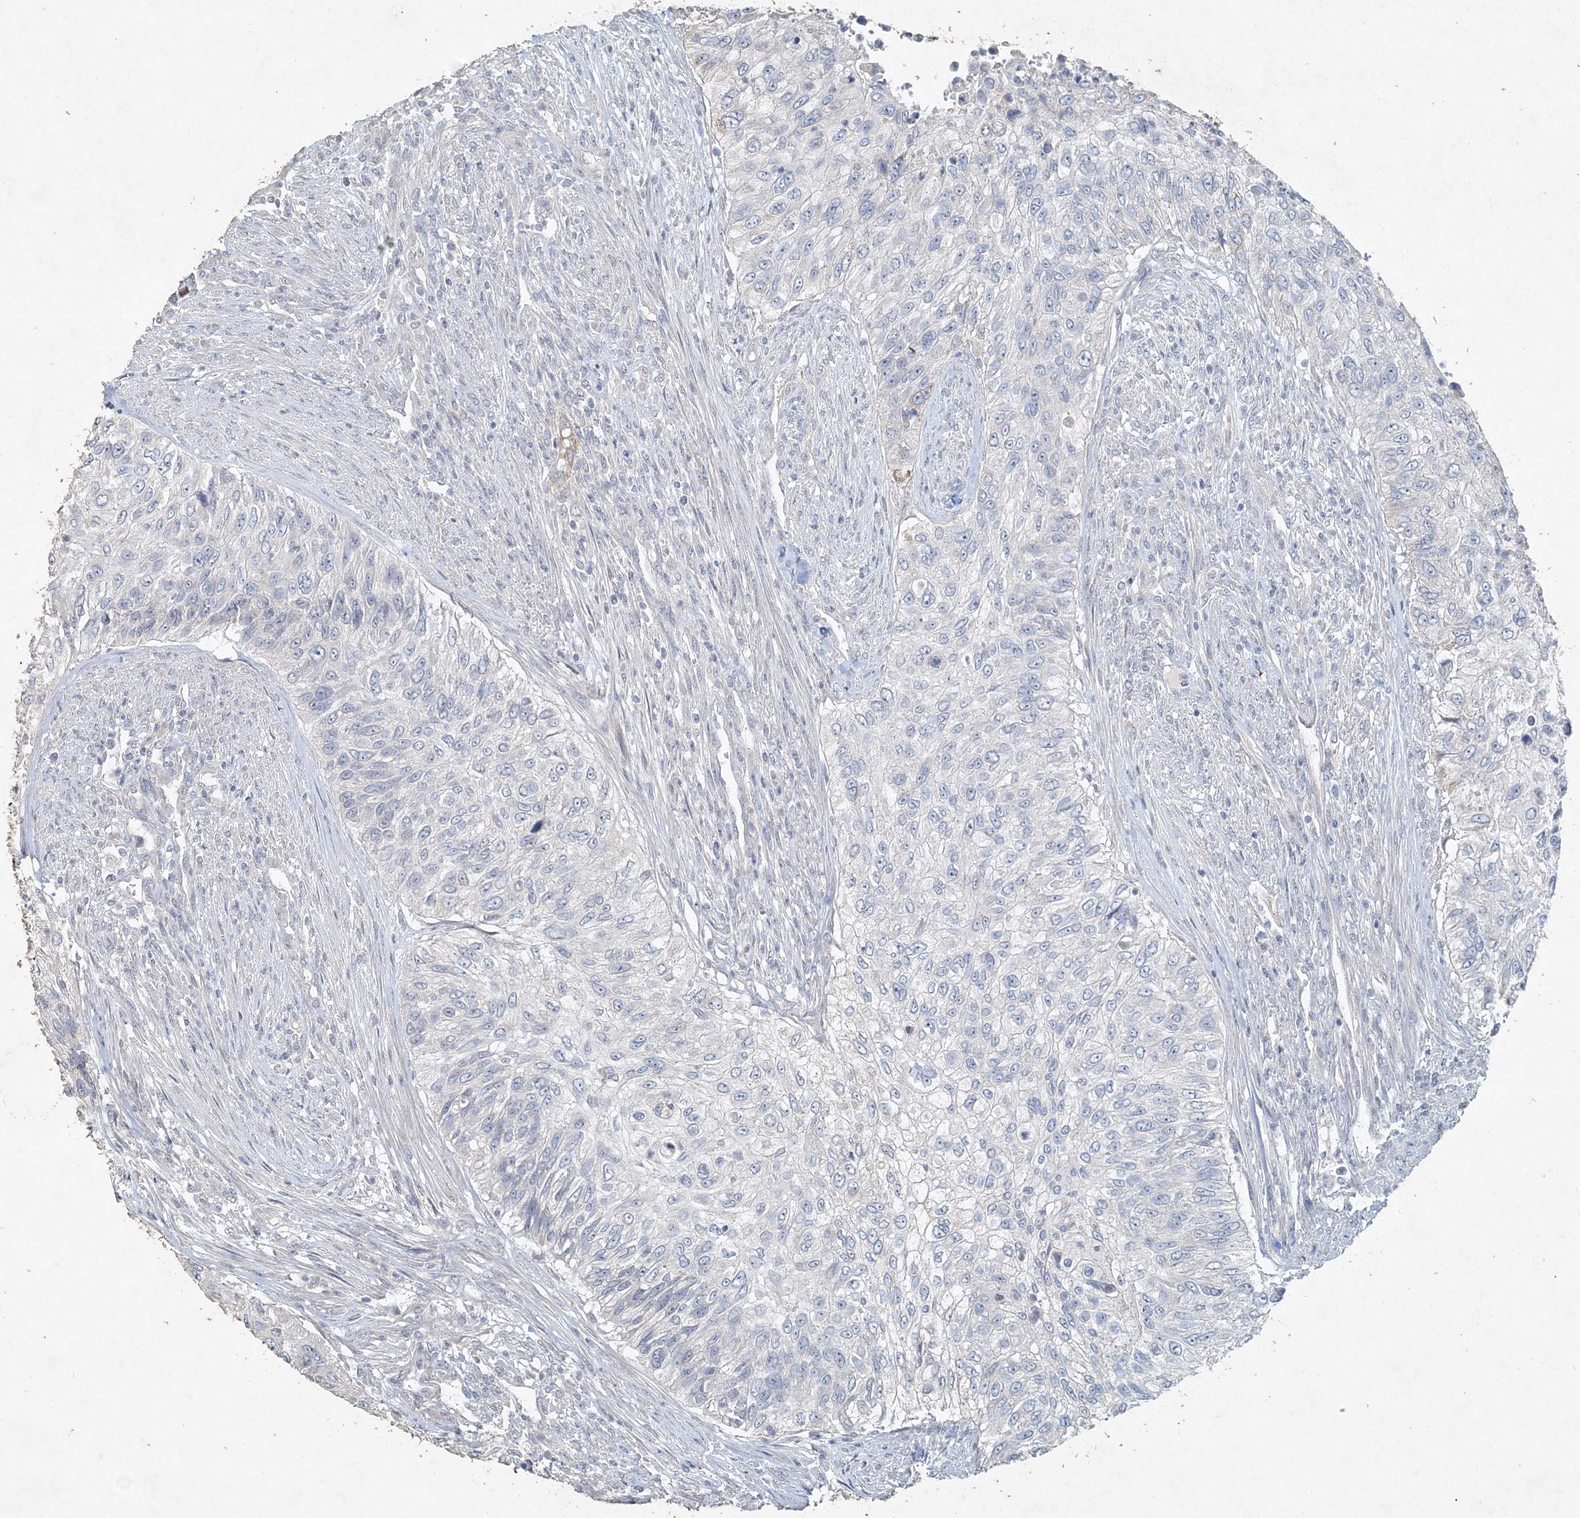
{"staining": {"intensity": "negative", "quantity": "none", "location": "none"}, "tissue": "urothelial cancer", "cell_type": "Tumor cells", "image_type": "cancer", "snomed": [{"axis": "morphology", "description": "Urothelial carcinoma, High grade"}, {"axis": "topography", "description": "Urinary bladder"}], "caption": "Protein analysis of urothelial cancer exhibits no significant staining in tumor cells.", "gene": "DNAH5", "patient": {"sex": "female", "age": 60}}